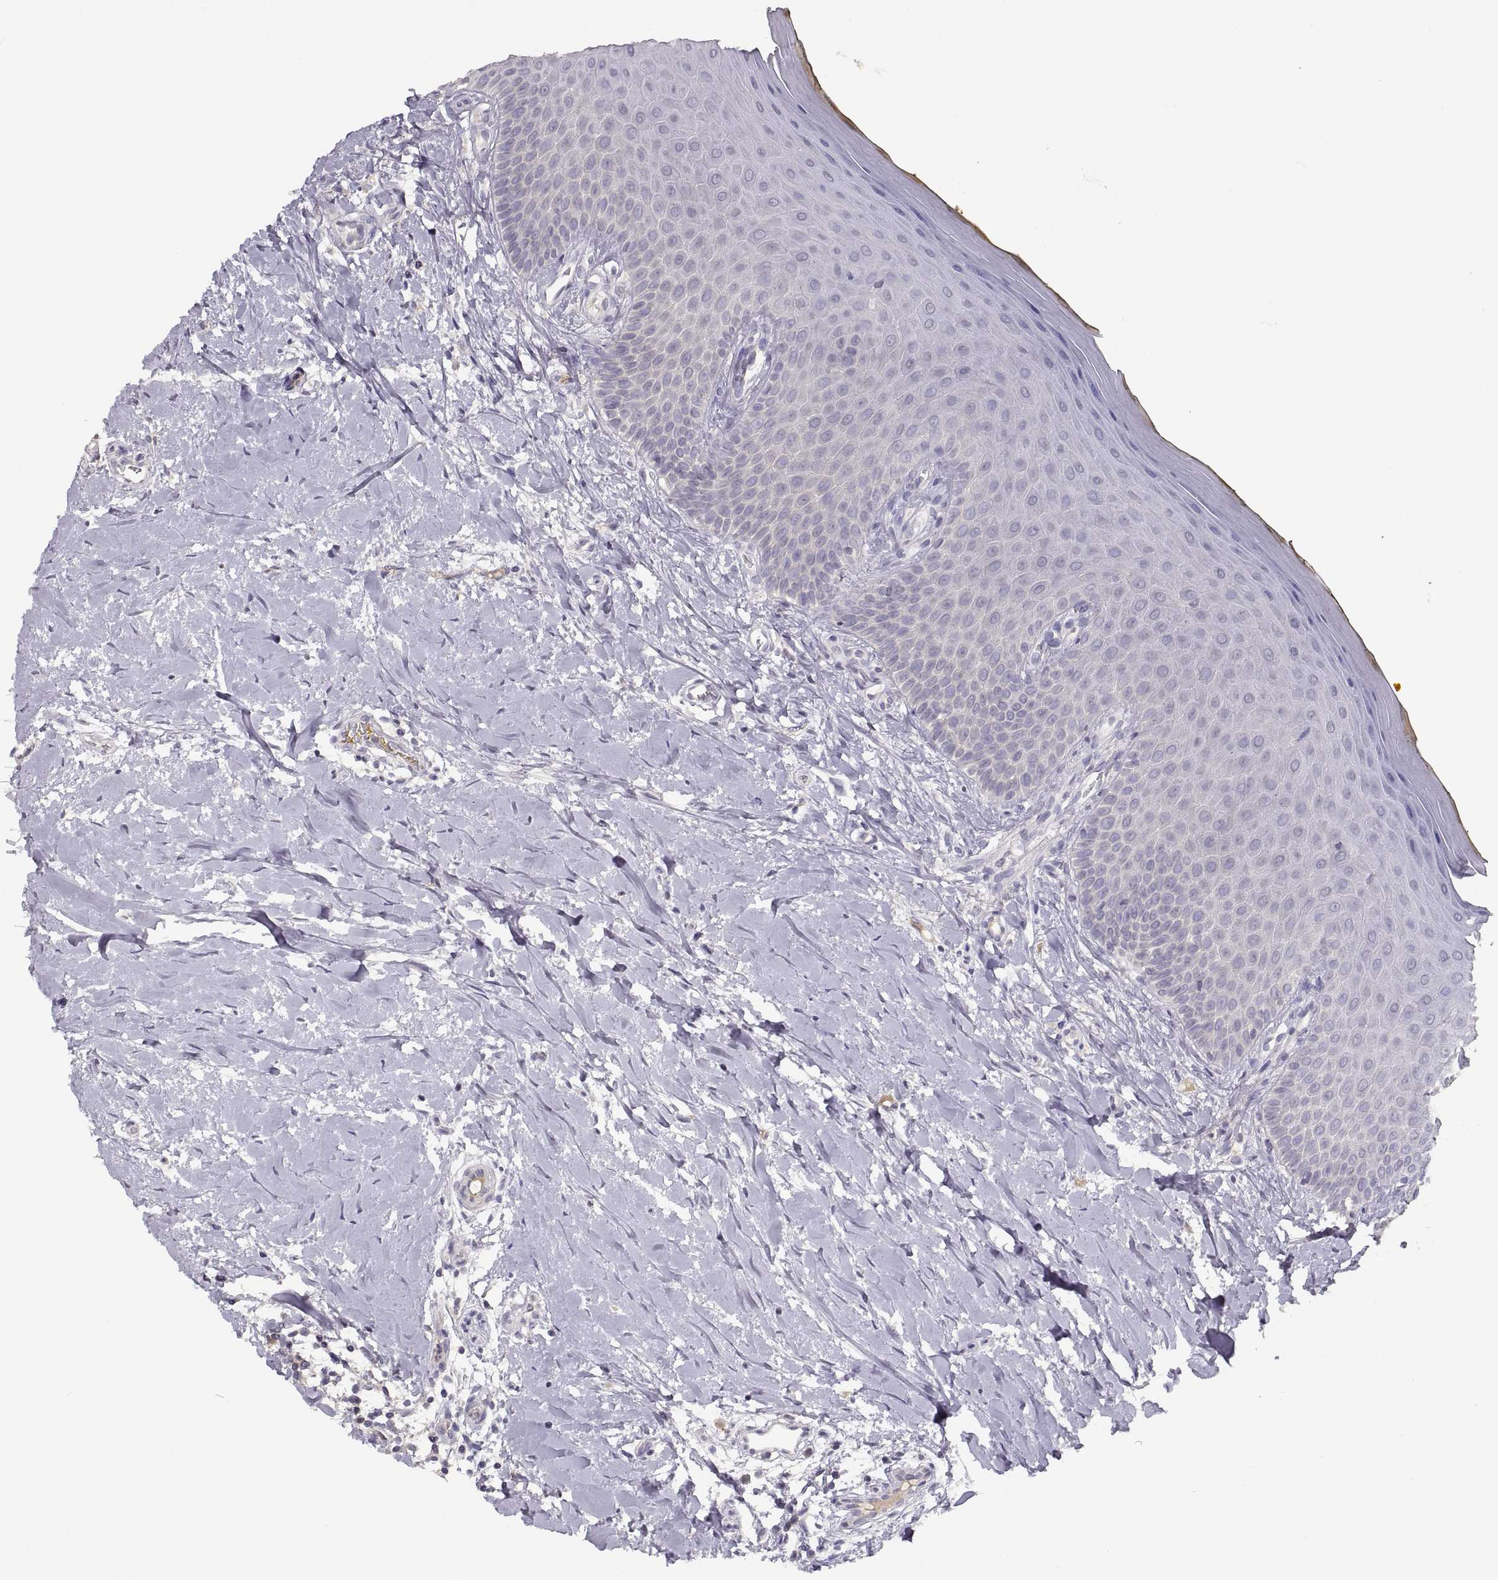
{"staining": {"intensity": "negative", "quantity": "none", "location": "none"}, "tissue": "oral mucosa", "cell_type": "Squamous epithelial cells", "image_type": "normal", "snomed": [{"axis": "morphology", "description": "Normal tissue, NOS"}, {"axis": "topography", "description": "Oral tissue"}], "caption": "A high-resolution micrograph shows IHC staining of unremarkable oral mucosa, which reveals no significant staining in squamous epithelial cells.", "gene": "NMNAT2", "patient": {"sex": "female", "age": 43}}